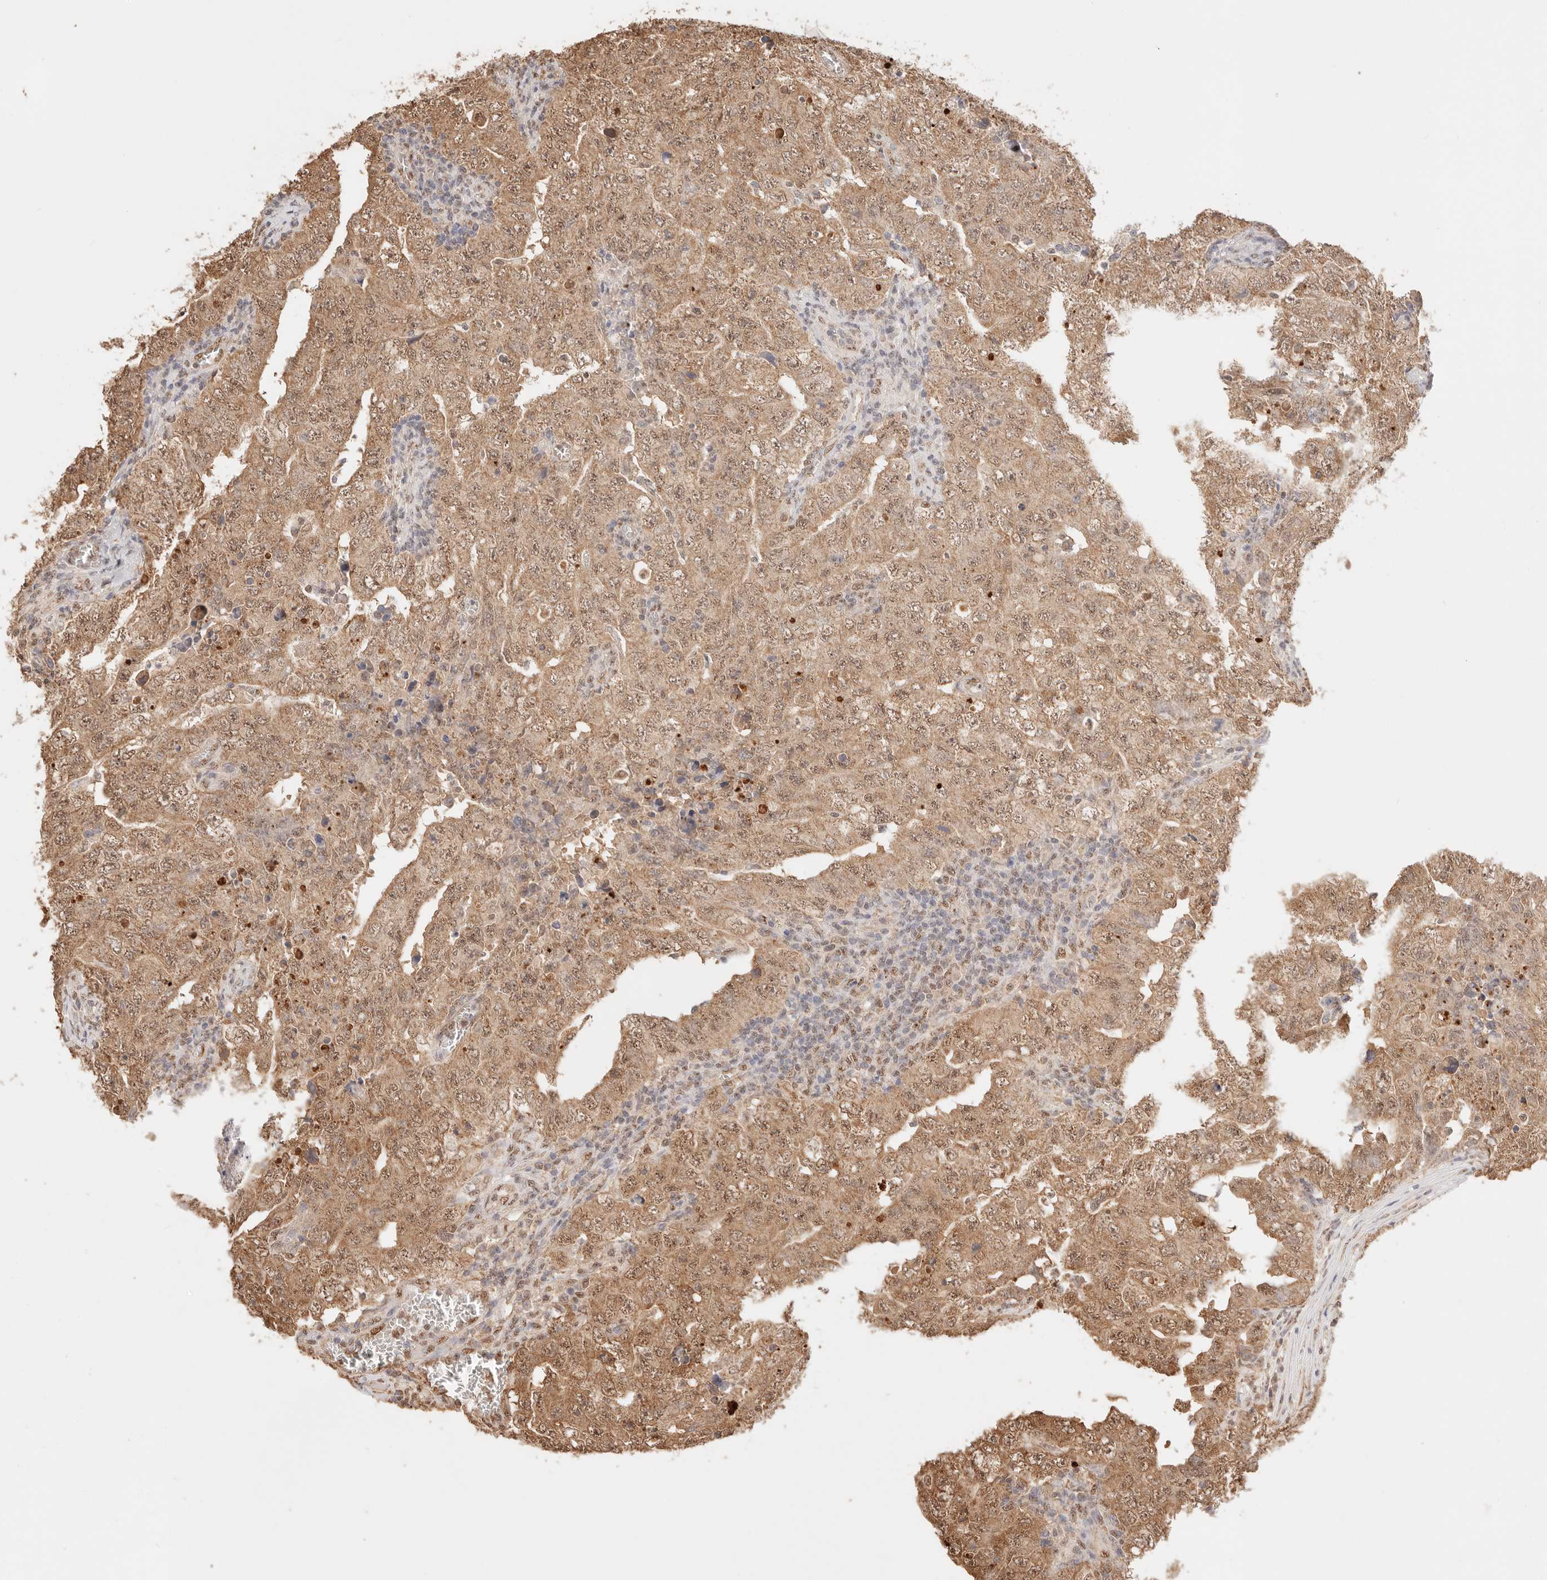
{"staining": {"intensity": "moderate", "quantity": ">75%", "location": "cytoplasmic/membranous,nuclear"}, "tissue": "testis cancer", "cell_type": "Tumor cells", "image_type": "cancer", "snomed": [{"axis": "morphology", "description": "Carcinoma, Embryonal, NOS"}, {"axis": "topography", "description": "Testis"}], "caption": "The photomicrograph displays staining of testis embryonal carcinoma, revealing moderate cytoplasmic/membranous and nuclear protein positivity (brown color) within tumor cells.", "gene": "IL1R2", "patient": {"sex": "male", "age": 26}}